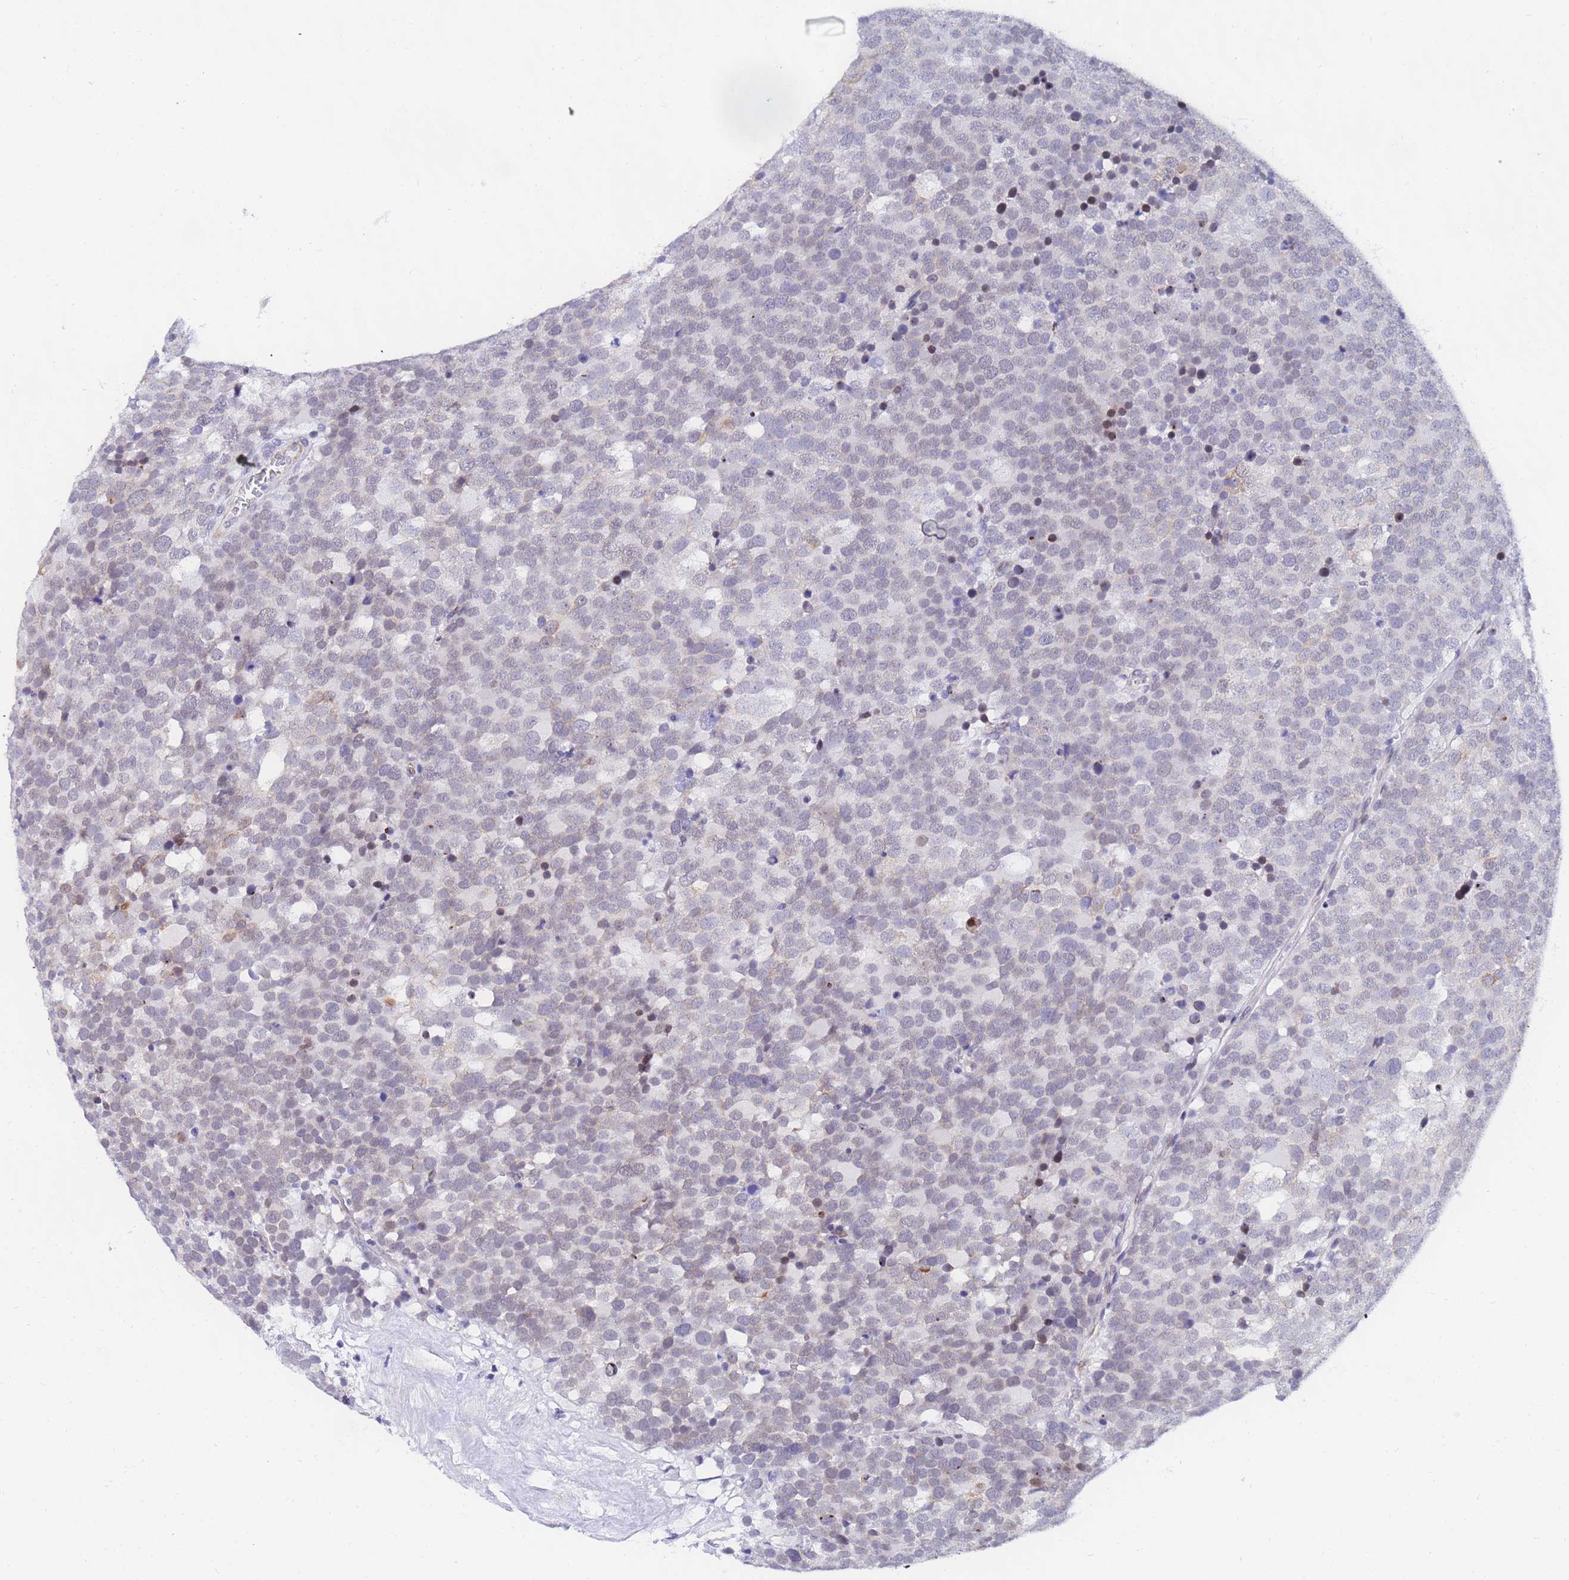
{"staining": {"intensity": "negative", "quantity": "none", "location": "none"}, "tissue": "testis cancer", "cell_type": "Tumor cells", "image_type": "cancer", "snomed": [{"axis": "morphology", "description": "Seminoma, NOS"}, {"axis": "topography", "description": "Testis"}], "caption": "The histopathology image shows no staining of tumor cells in seminoma (testis).", "gene": "CKMT1A", "patient": {"sex": "male", "age": 71}}